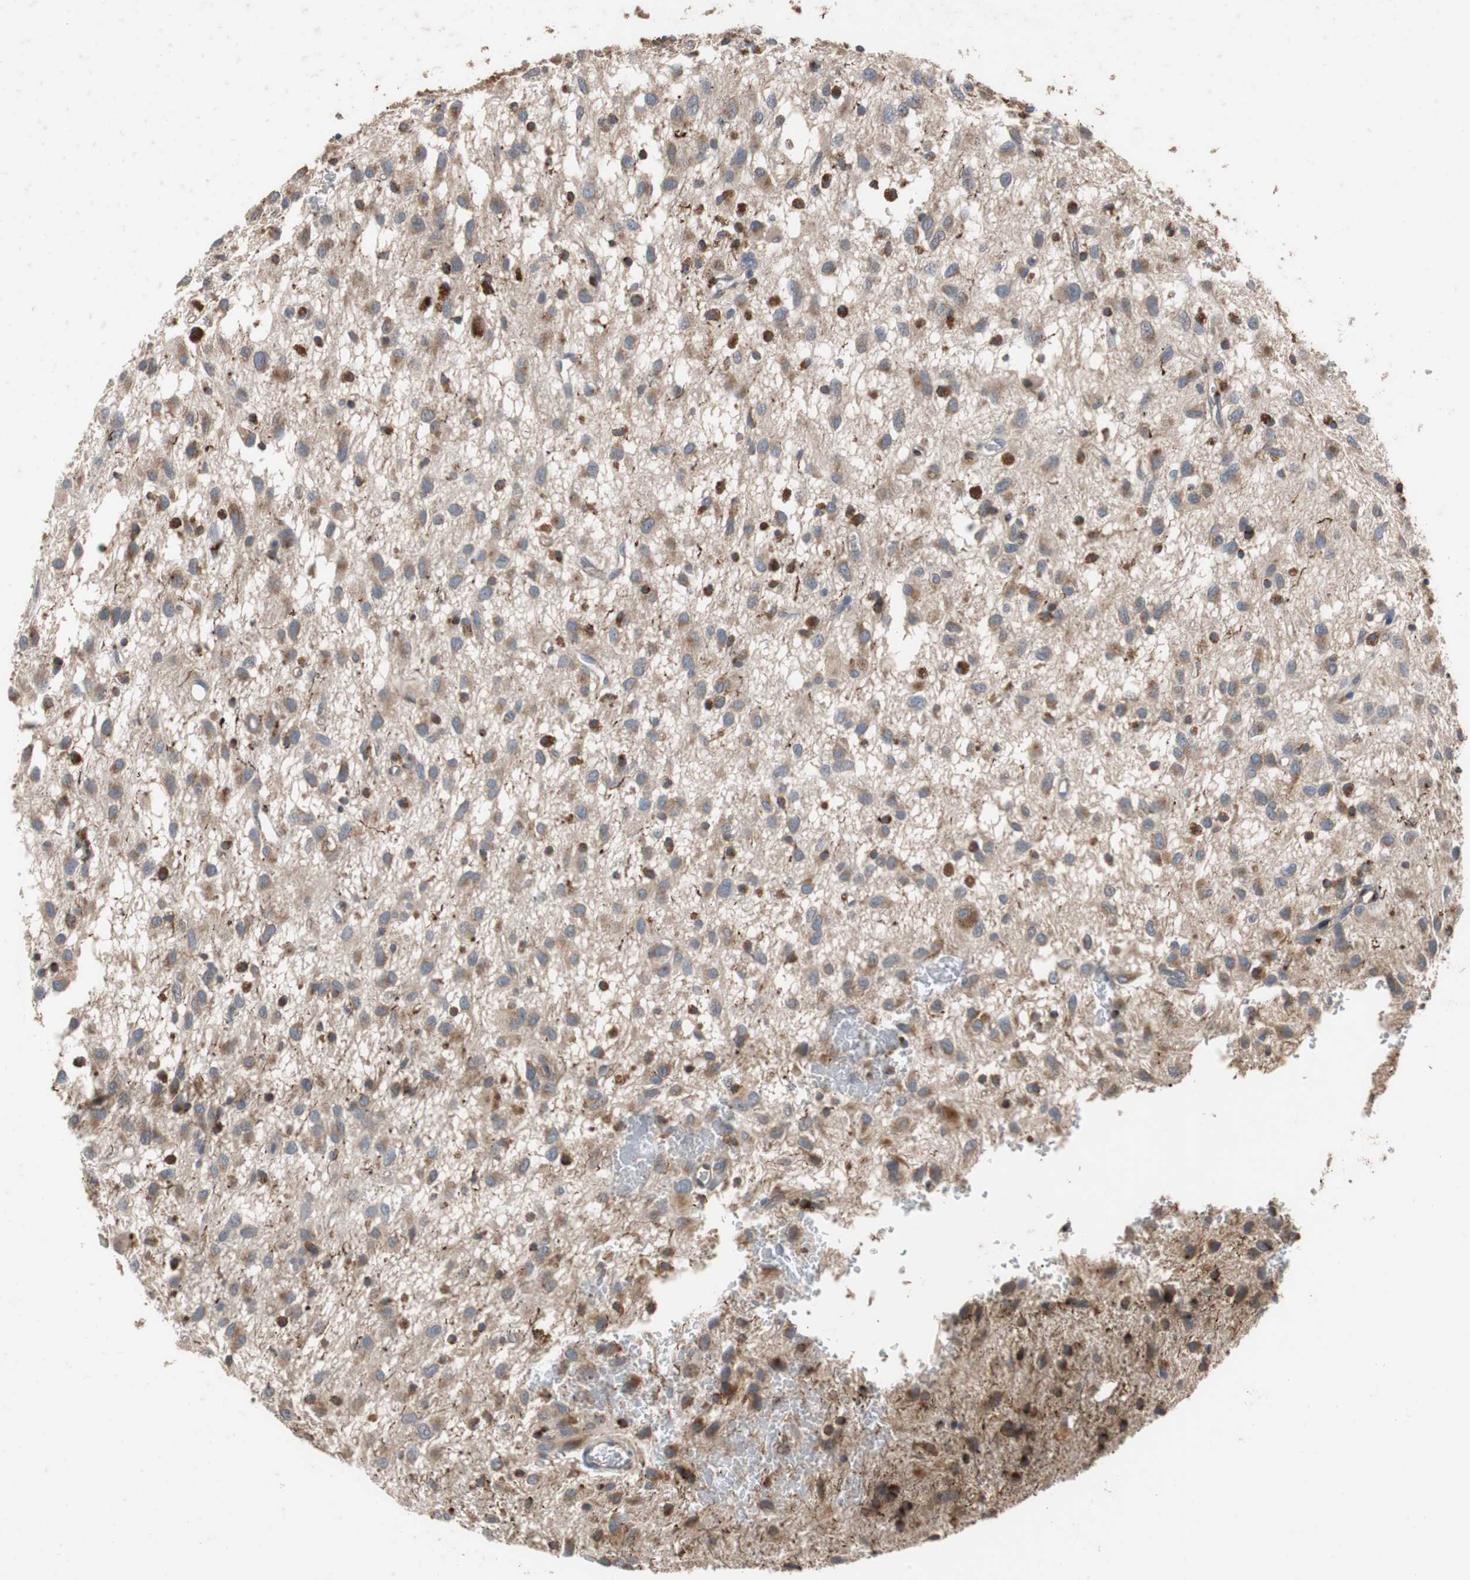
{"staining": {"intensity": "strong", "quantity": "<25%", "location": "cytoplasmic/membranous"}, "tissue": "glioma", "cell_type": "Tumor cells", "image_type": "cancer", "snomed": [{"axis": "morphology", "description": "Glioma, malignant, Low grade"}, {"axis": "topography", "description": "Brain"}], "caption": "The photomicrograph shows a brown stain indicating the presence of a protein in the cytoplasmic/membranous of tumor cells in malignant glioma (low-grade).", "gene": "SORT1", "patient": {"sex": "male", "age": 77}}